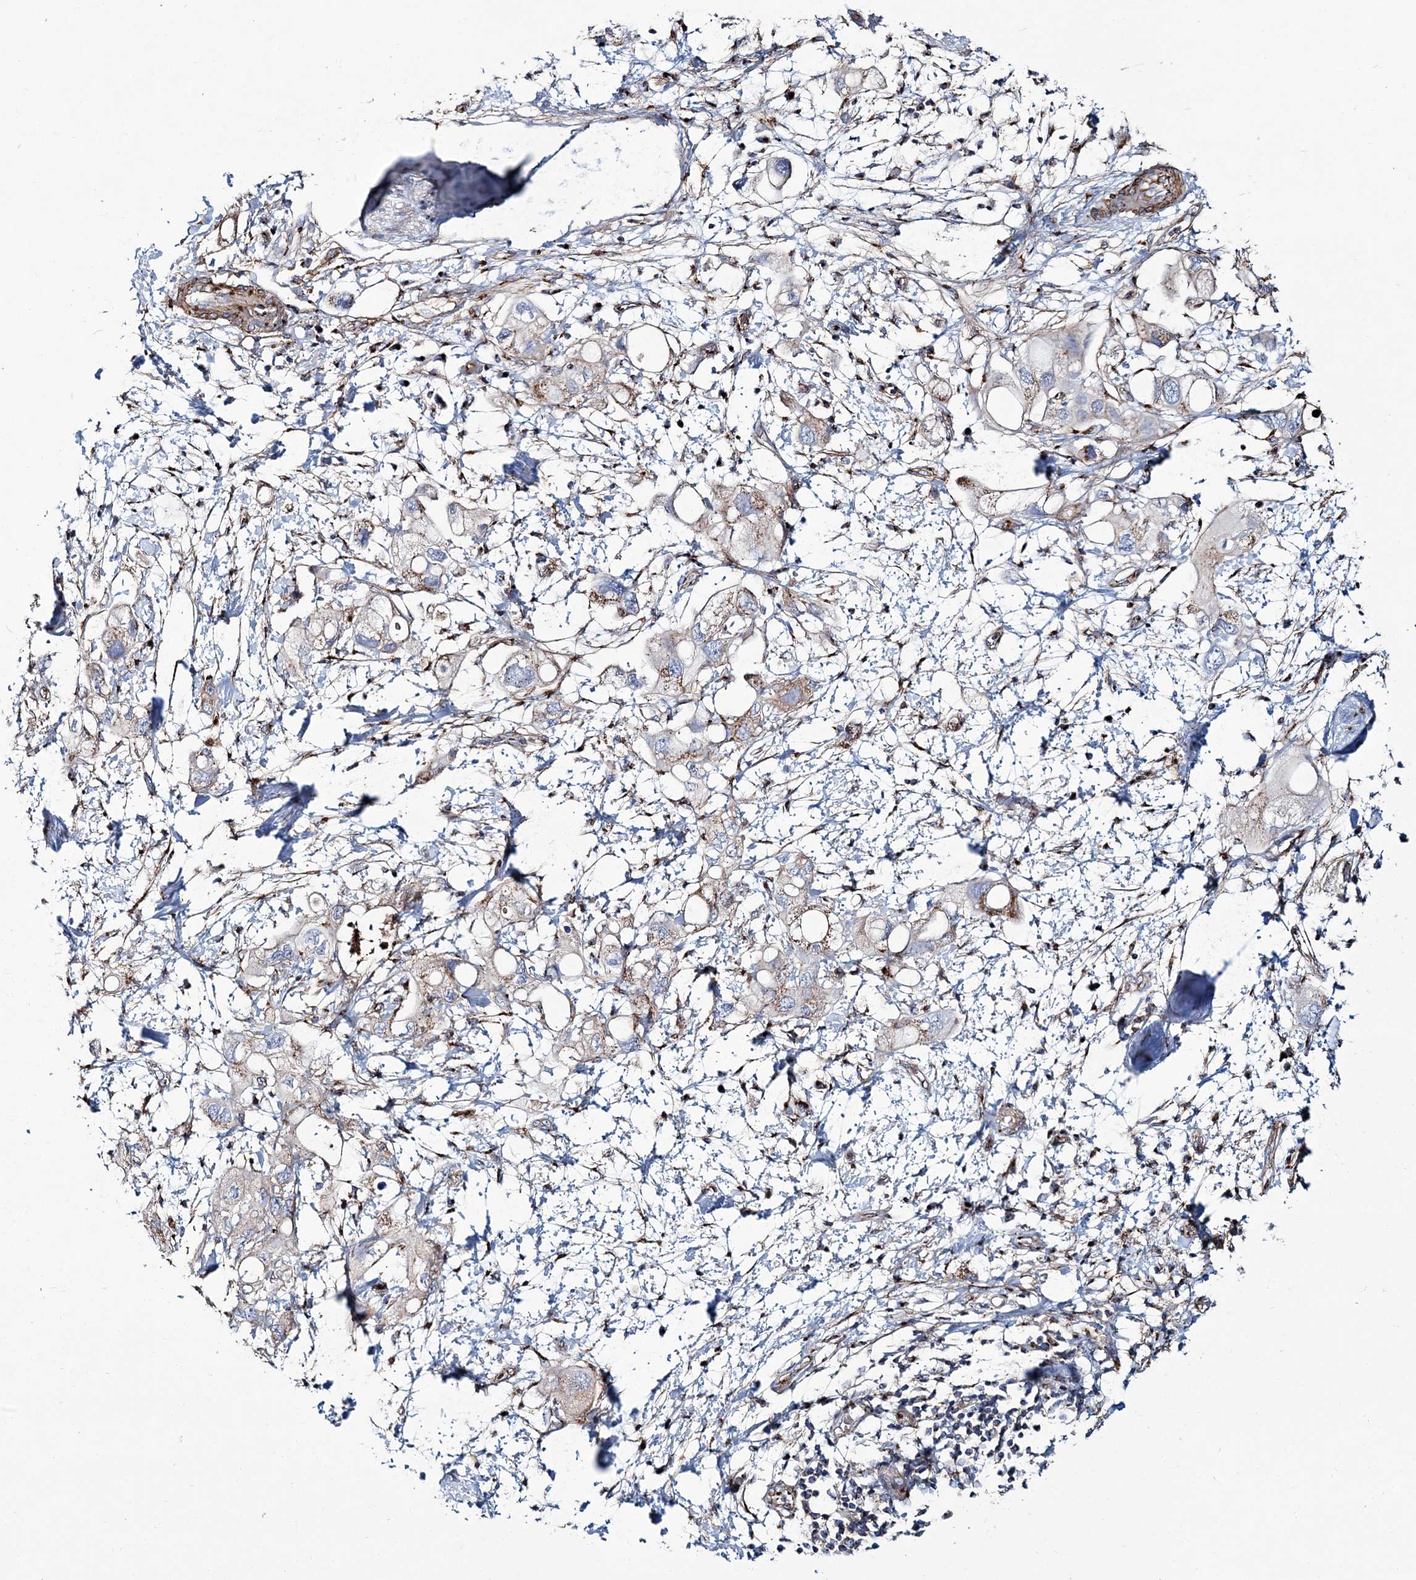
{"staining": {"intensity": "weak", "quantity": "<25%", "location": "cytoplasmic/membranous"}, "tissue": "pancreatic cancer", "cell_type": "Tumor cells", "image_type": "cancer", "snomed": [{"axis": "morphology", "description": "Adenocarcinoma, NOS"}, {"axis": "topography", "description": "Pancreas"}], "caption": "Immunohistochemistry (IHC) of pancreatic cancer (adenocarcinoma) reveals no expression in tumor cells.", "gene": "MAN1A2", "patient": {"sex": "female", "age": 56}}